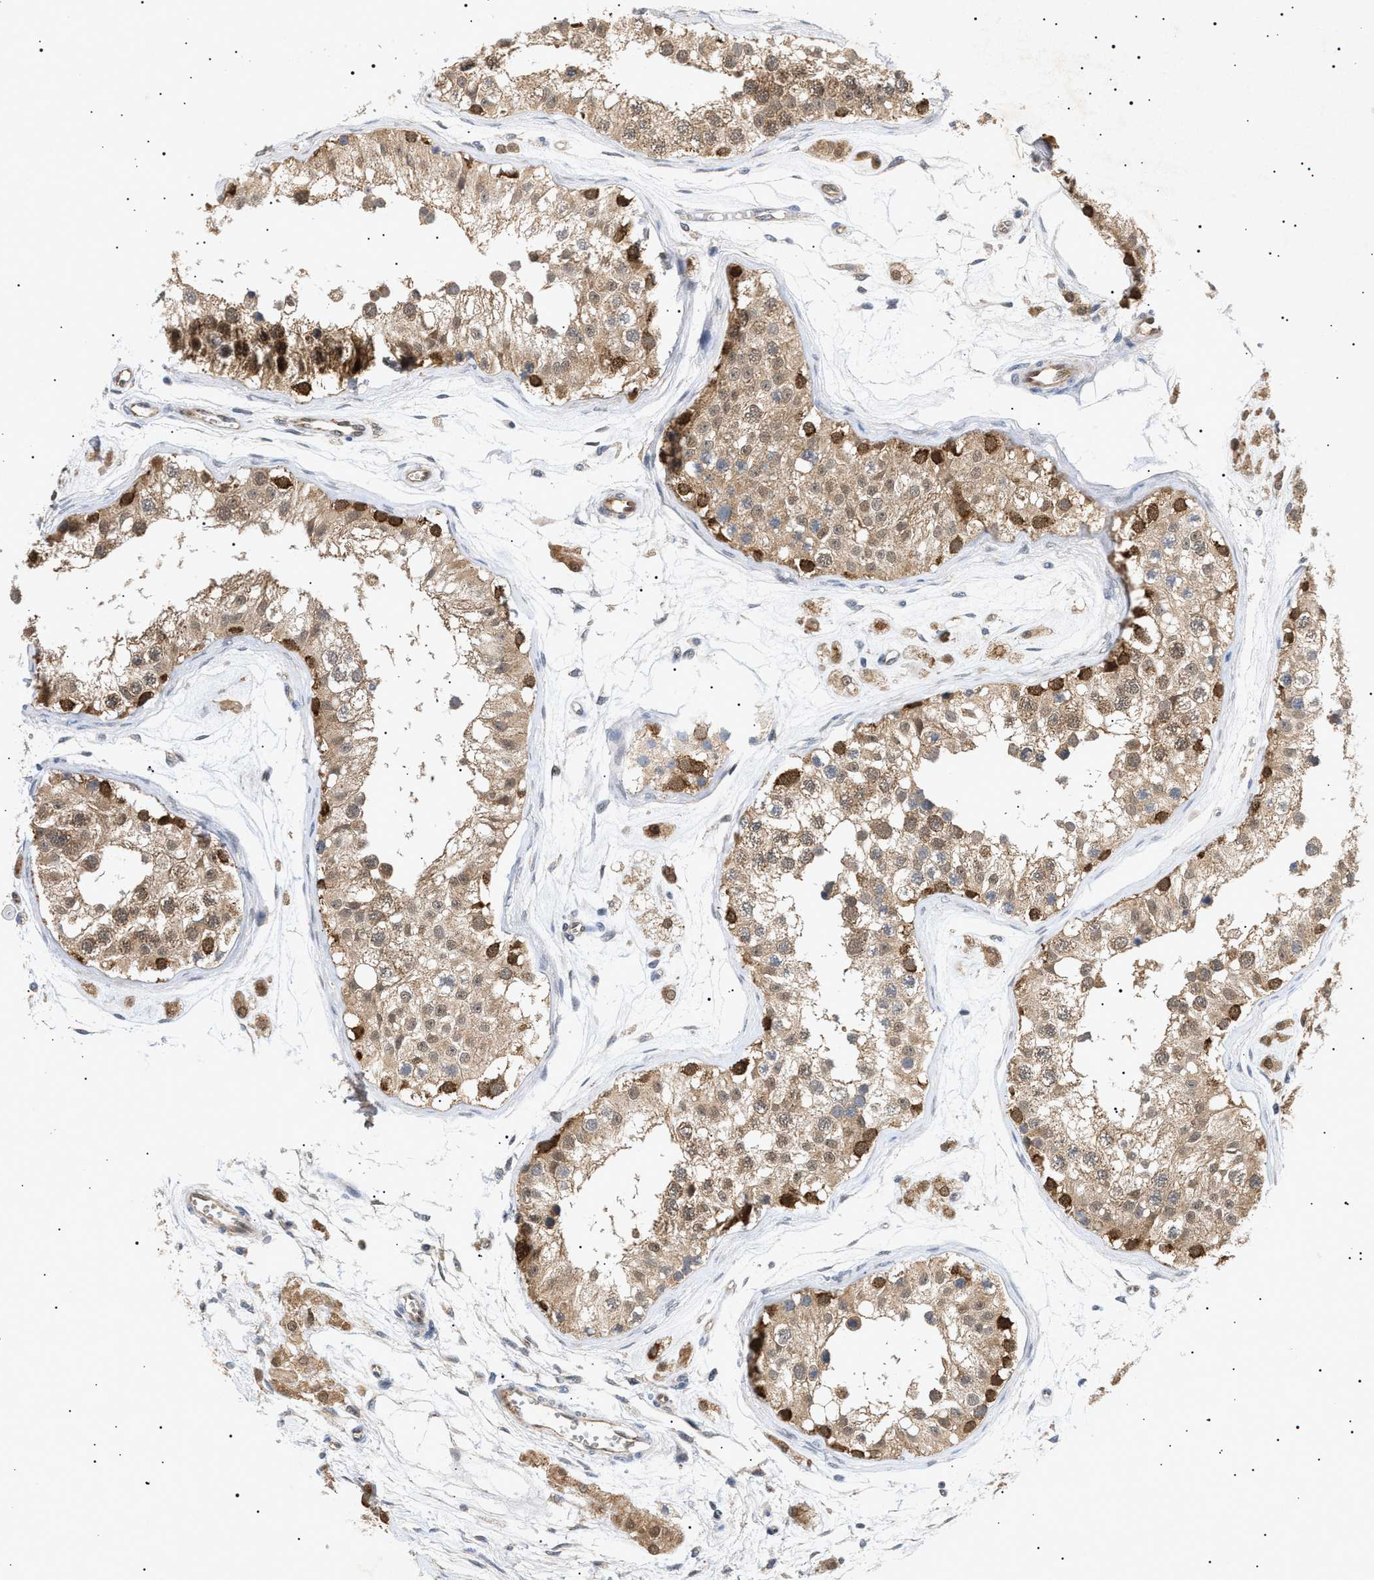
{"staining": {"intensity": "moderate", "quantity": ">75%", "location": "cytoplasmic/membranous"}, "tissue": "testis", "cell_type": "Cells in seminiferous ducts", "image_type": "normal", "snomed": [{"axis": "morphology", "description": "Normal tissue, NOS"}, {"axis": "morphology", "description": "Adenocarcinoma, metastatic, NOS"}, {"axis": "topography", "description": "Testis"}], "caption": "Immunohistochemical staining of benign human testis shows moderate cytoplasmic/membranous protein expression in approximately >75% of cells in seminiferous ducts.", "gene": "SIRT5", "patient": {"sex": "male", "age": 26}}